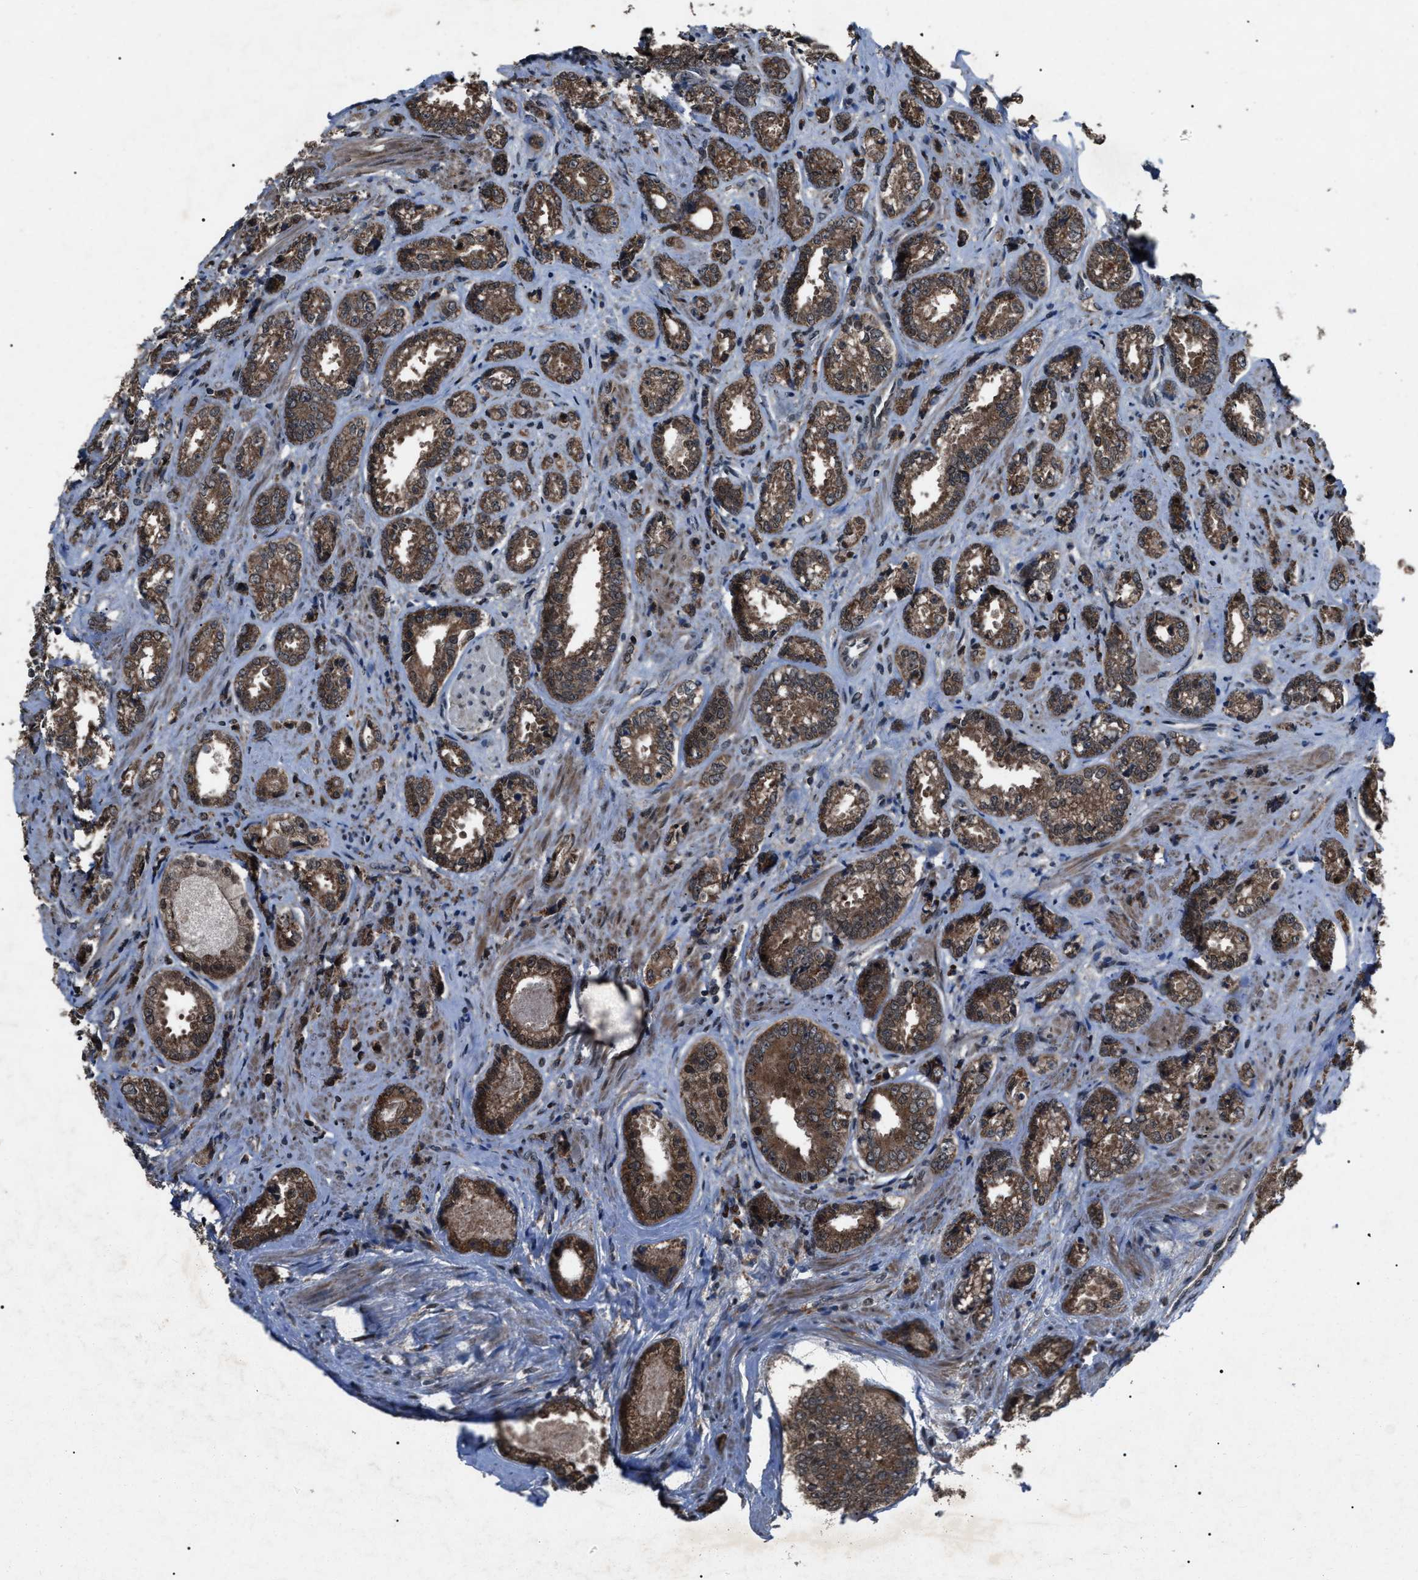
{"staining": {"intensity": "strong", "quantity": ">75%", "location": "cytoplasmic/membranous"}, "tissue": "prostate cancer", "cell_type": "Tumor cells", "image_type": "cancer", "snomed": [{"axis": "morphology", "description": "Adenocarcinoma, High grade"}, {"axis": "topography", "description": "Prostate"}], "caption": "Prostate adenocarcinoma (high-grade) stained with immunohistochemistry (IHC) displays strong cytoplasmic/membranous expression in about >75% of tumor cells.", "gene": "ZFAND2A", "patient": {"sex": "male", "age": 61}}